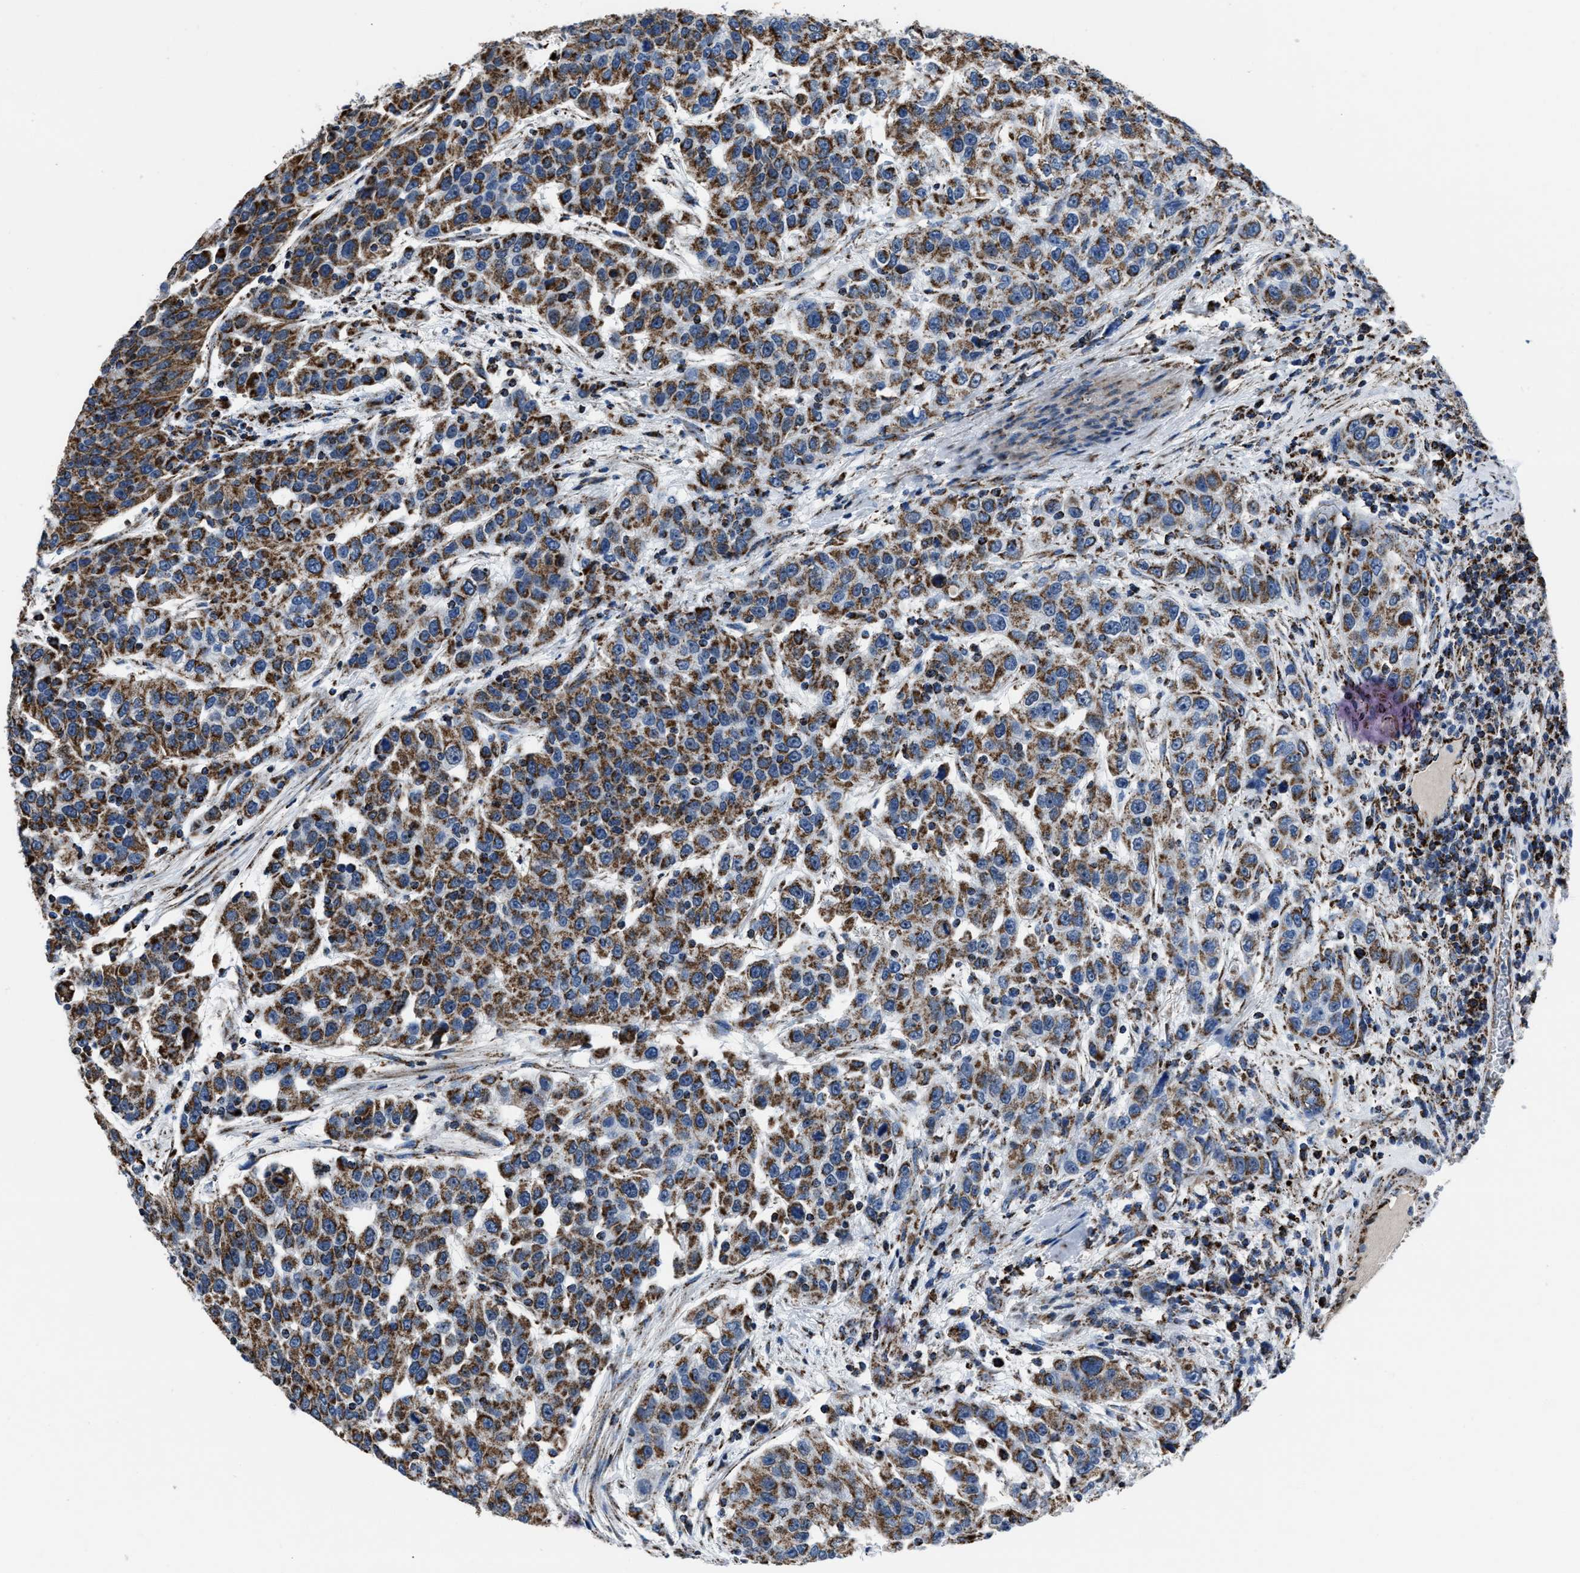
{"staining": {"intensity": "moderate", "quantity": ">75%", "location": "cytoplasmic/membranous"}, "tissue": "urothelial cancer", "cell_type": "Tumor cells", "image_type": "cancer", "snomed": [{"axis": "morphology", "description": "Urothelial carcinoma, High grade"}, {"axis": "topography", "description": "Urinary bladder"}], "caption": "IHC histopathology image of neoplastic tissue: human urothelial carcinoma (high-grade) stained using IHC exhibits medium levels of moderate protein expression localized specifically in the cytoplasmic/membranous of tumor cells, appearing as a cytoplasmic/membranous brown color.", "gene": "NSD3", "patient": {"sex": "female", "age": 80}}